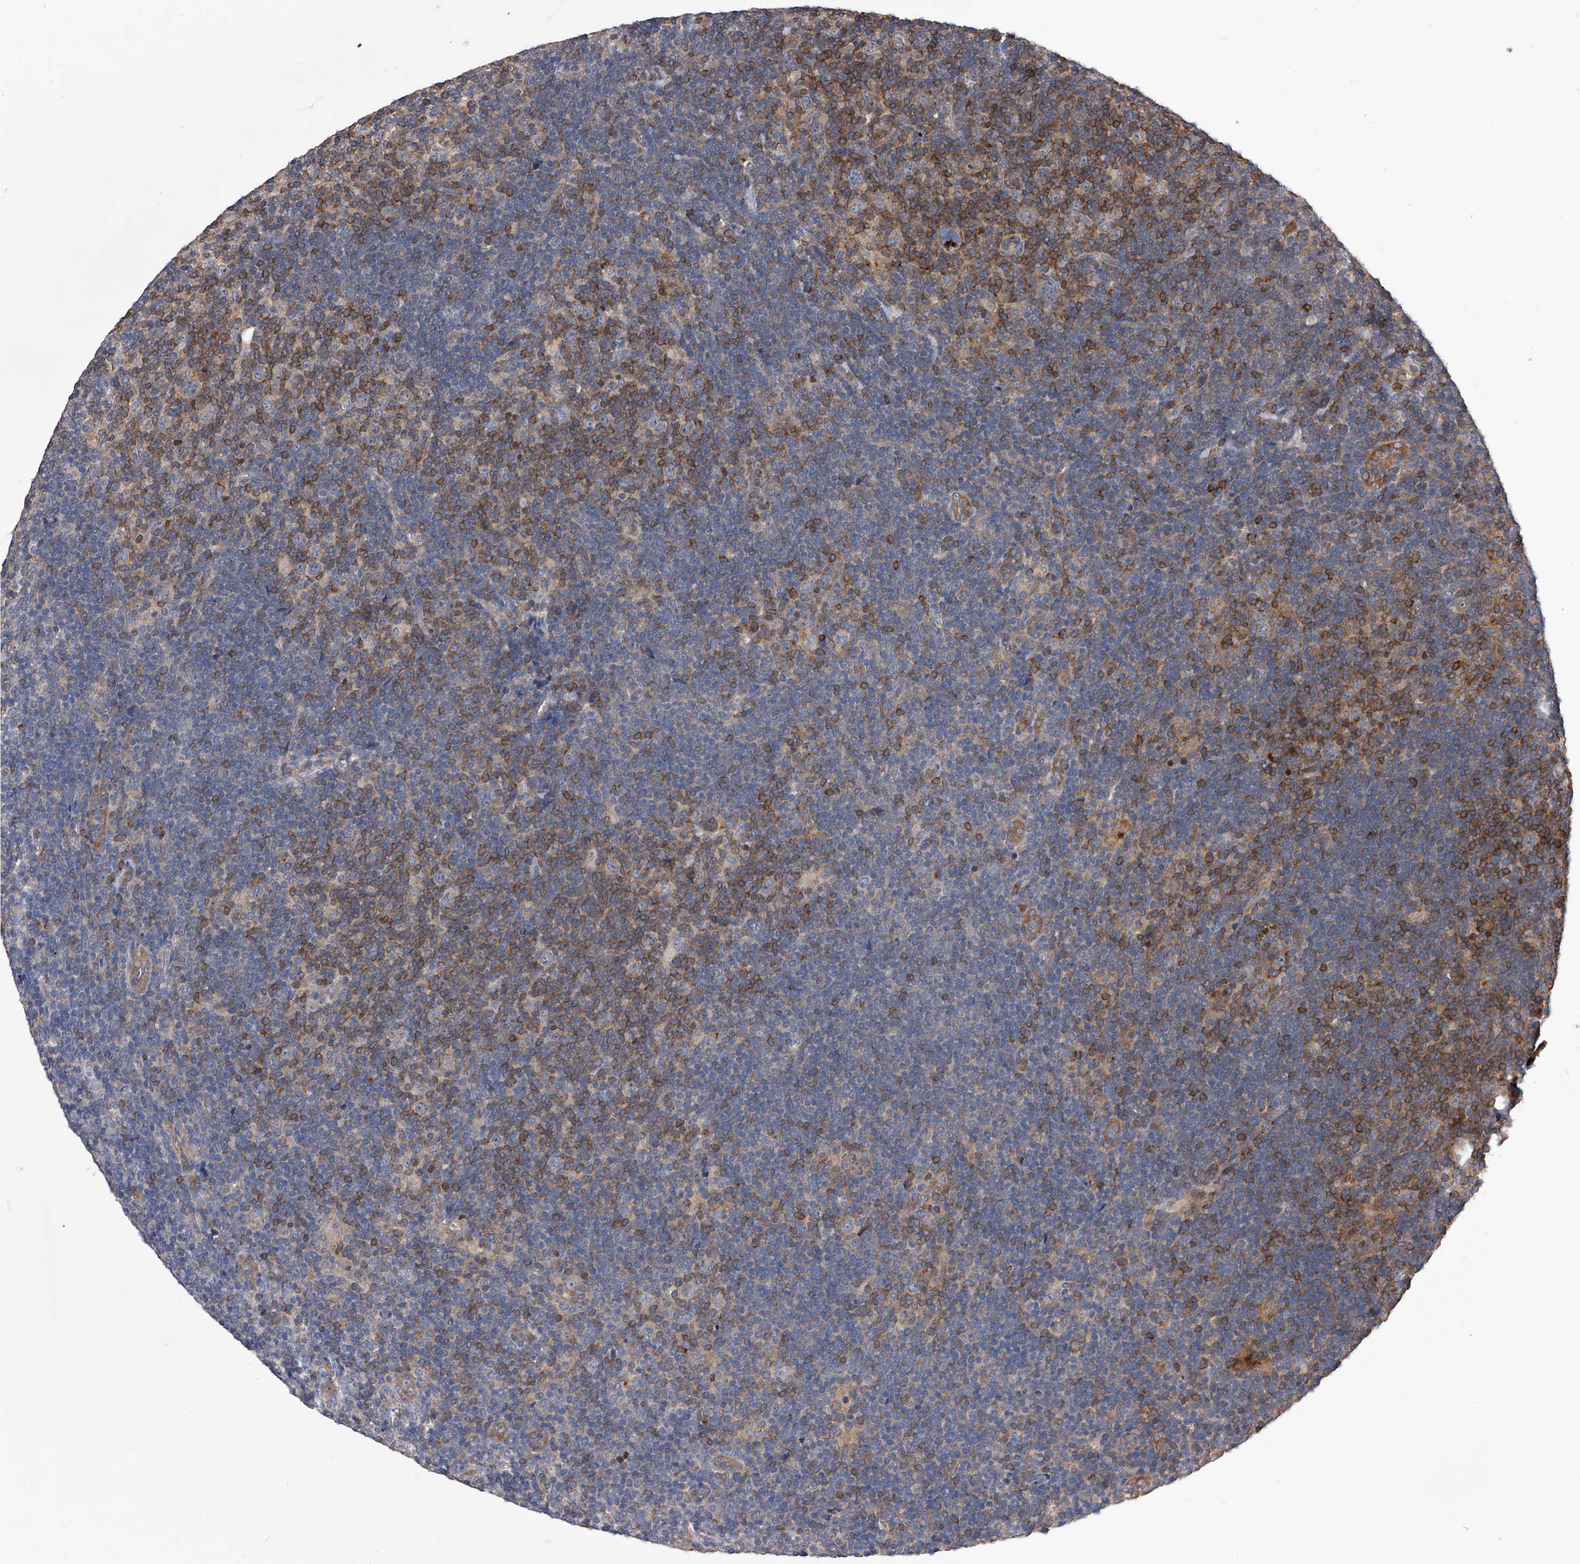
{"staining": {"intensity": "negative", "quantity": "none", "location": "none"}, "tissue": "lymphoma", "cell_type": "Tumor cells", "image_type": "cancer", "snomed": [{"axis": "morphology", "description": "Hodgkin's disease, NOS"}, {"axis": "topography", "description": "Lymph node"}], "caption": "High power microscopy photomicrograph of an IHC image of Hodgkin's disease, revealing no significant positivity in tumor cells. The staining is performed using DAB brown chromogen with nuclei counter-stained in using hematoxylin.", "gene": "CUL7", "patient": {"sex": "female", "age": 57}}